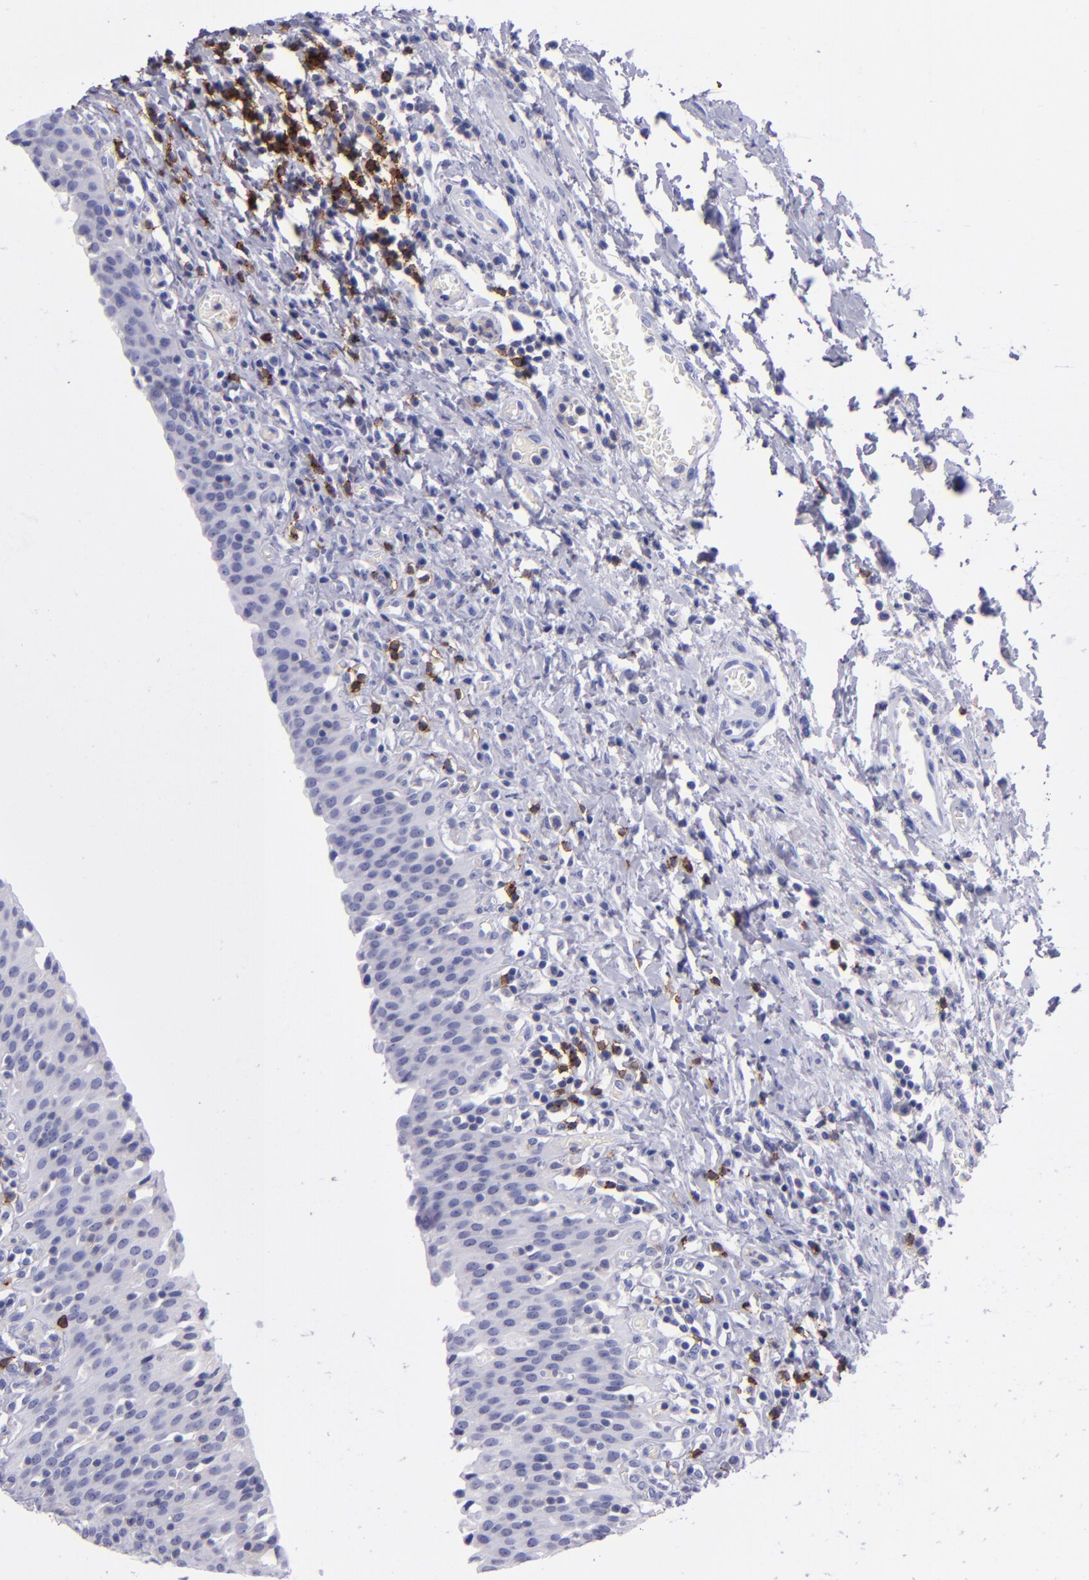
{"staining": {"intensity": "negative", "quantity": "none", "location": "none"}, "tissue": "urinary bladder", "cell_type": "Urothelial cells", "image_type": "normal", "snomed": [{"axis": "morphology", "description": "Normal tissue, NOS"}, {"axis": "topography", "description": "Urinary bladder"}], "caption": "Immunohistochemistry (IHC) of normal human urinary bladder reveals no expression in urothelial cells.", "gene": "CD37", "patient": {"sex": "male", "age": 51}}